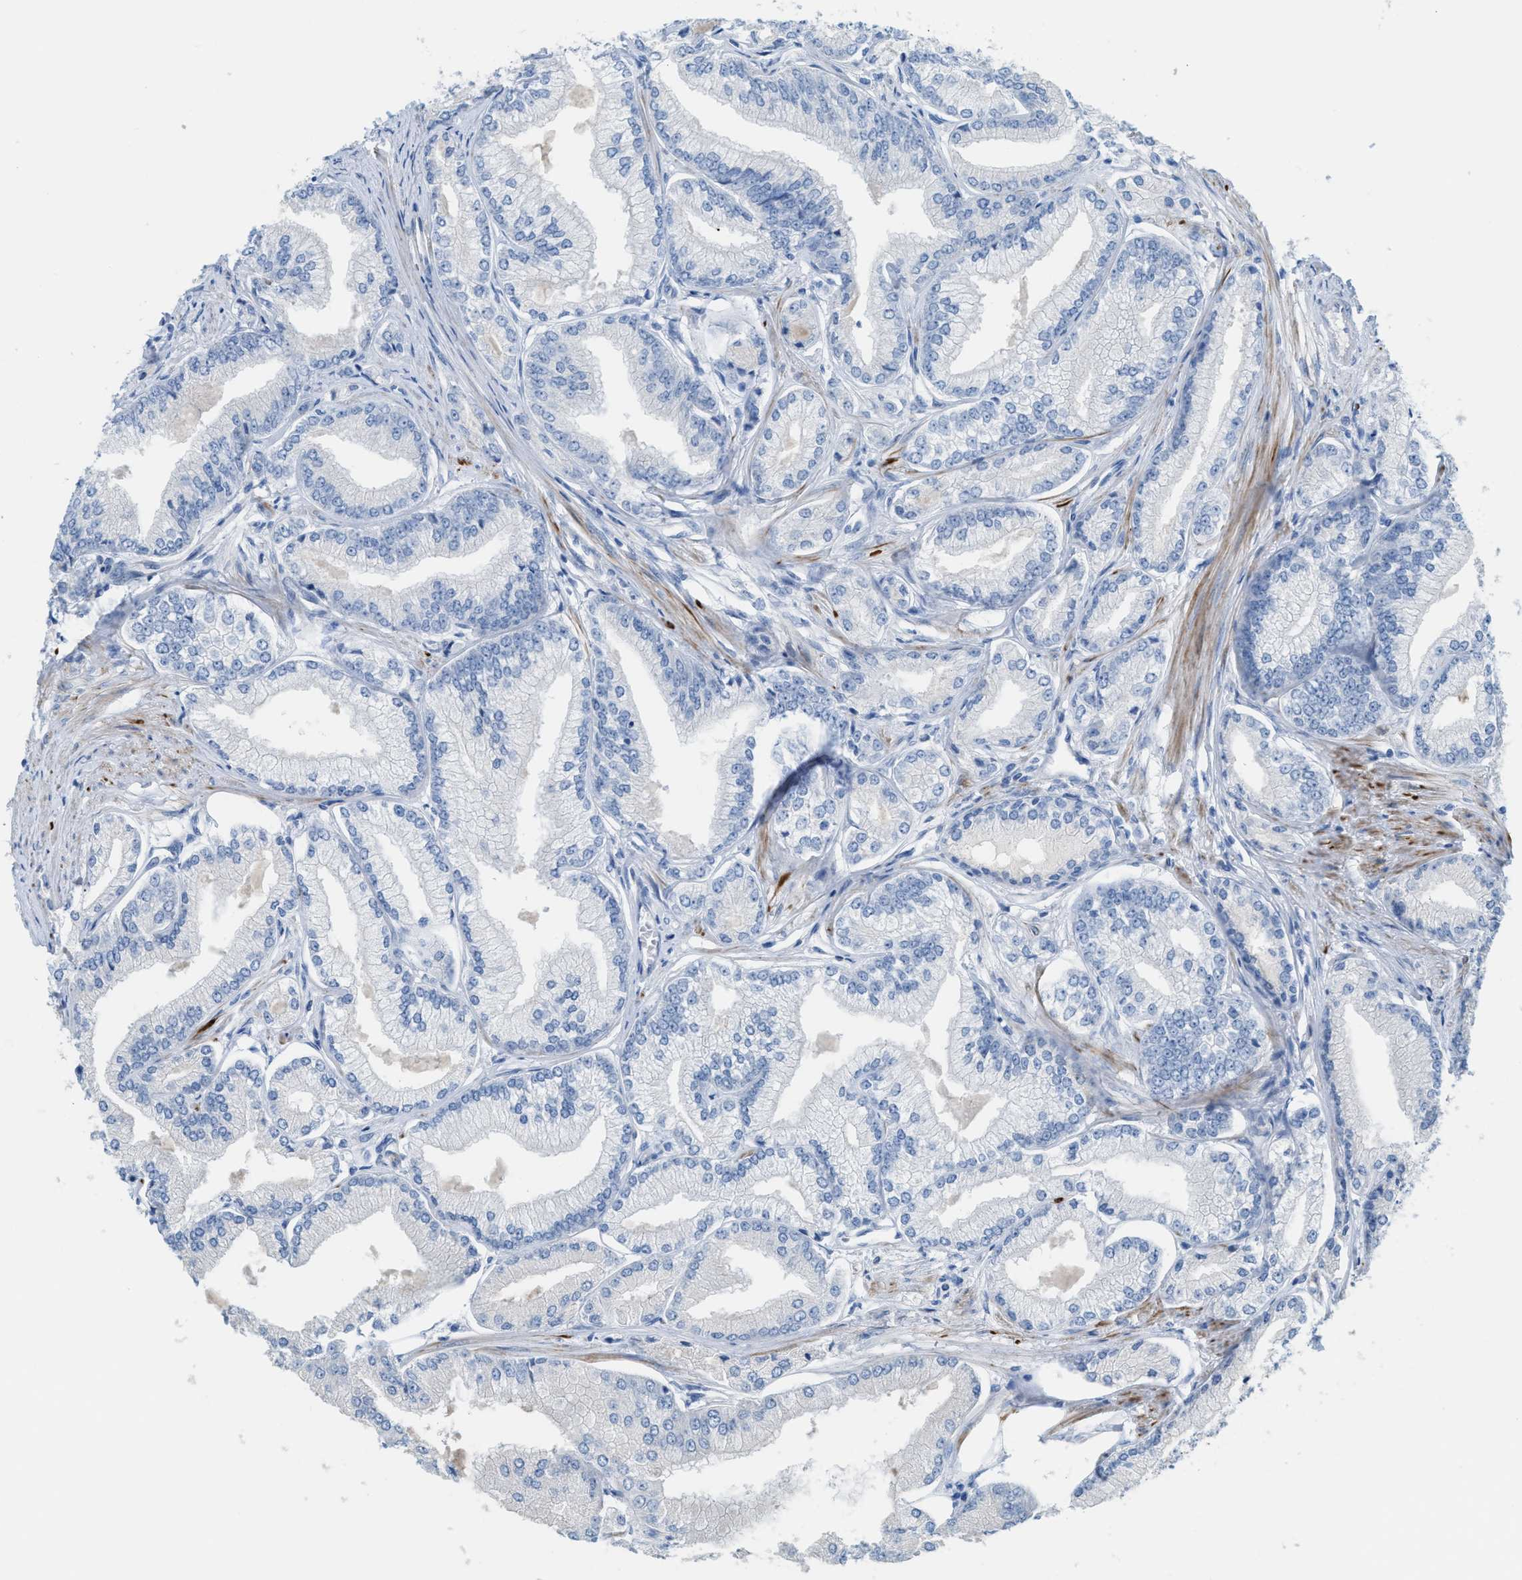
{"staining": {"intensity": "negative", "quantity": "none", "location": "none"}, "tissue": "prostate cancer", "cell_type": "Tumor cells", "image_type": "cancer", "snomed": [{"axis": "morphology", "description": "Adenocarcinoma, Low grade"}, {"axis": "topography", "description": "Prostate"}], "caption": "Tumor cells are negative for protein expression in human low-grade adenocarcinoma (prostate).", "gene": "MPP3", "patient": {"sex": "male", "age": 52}}